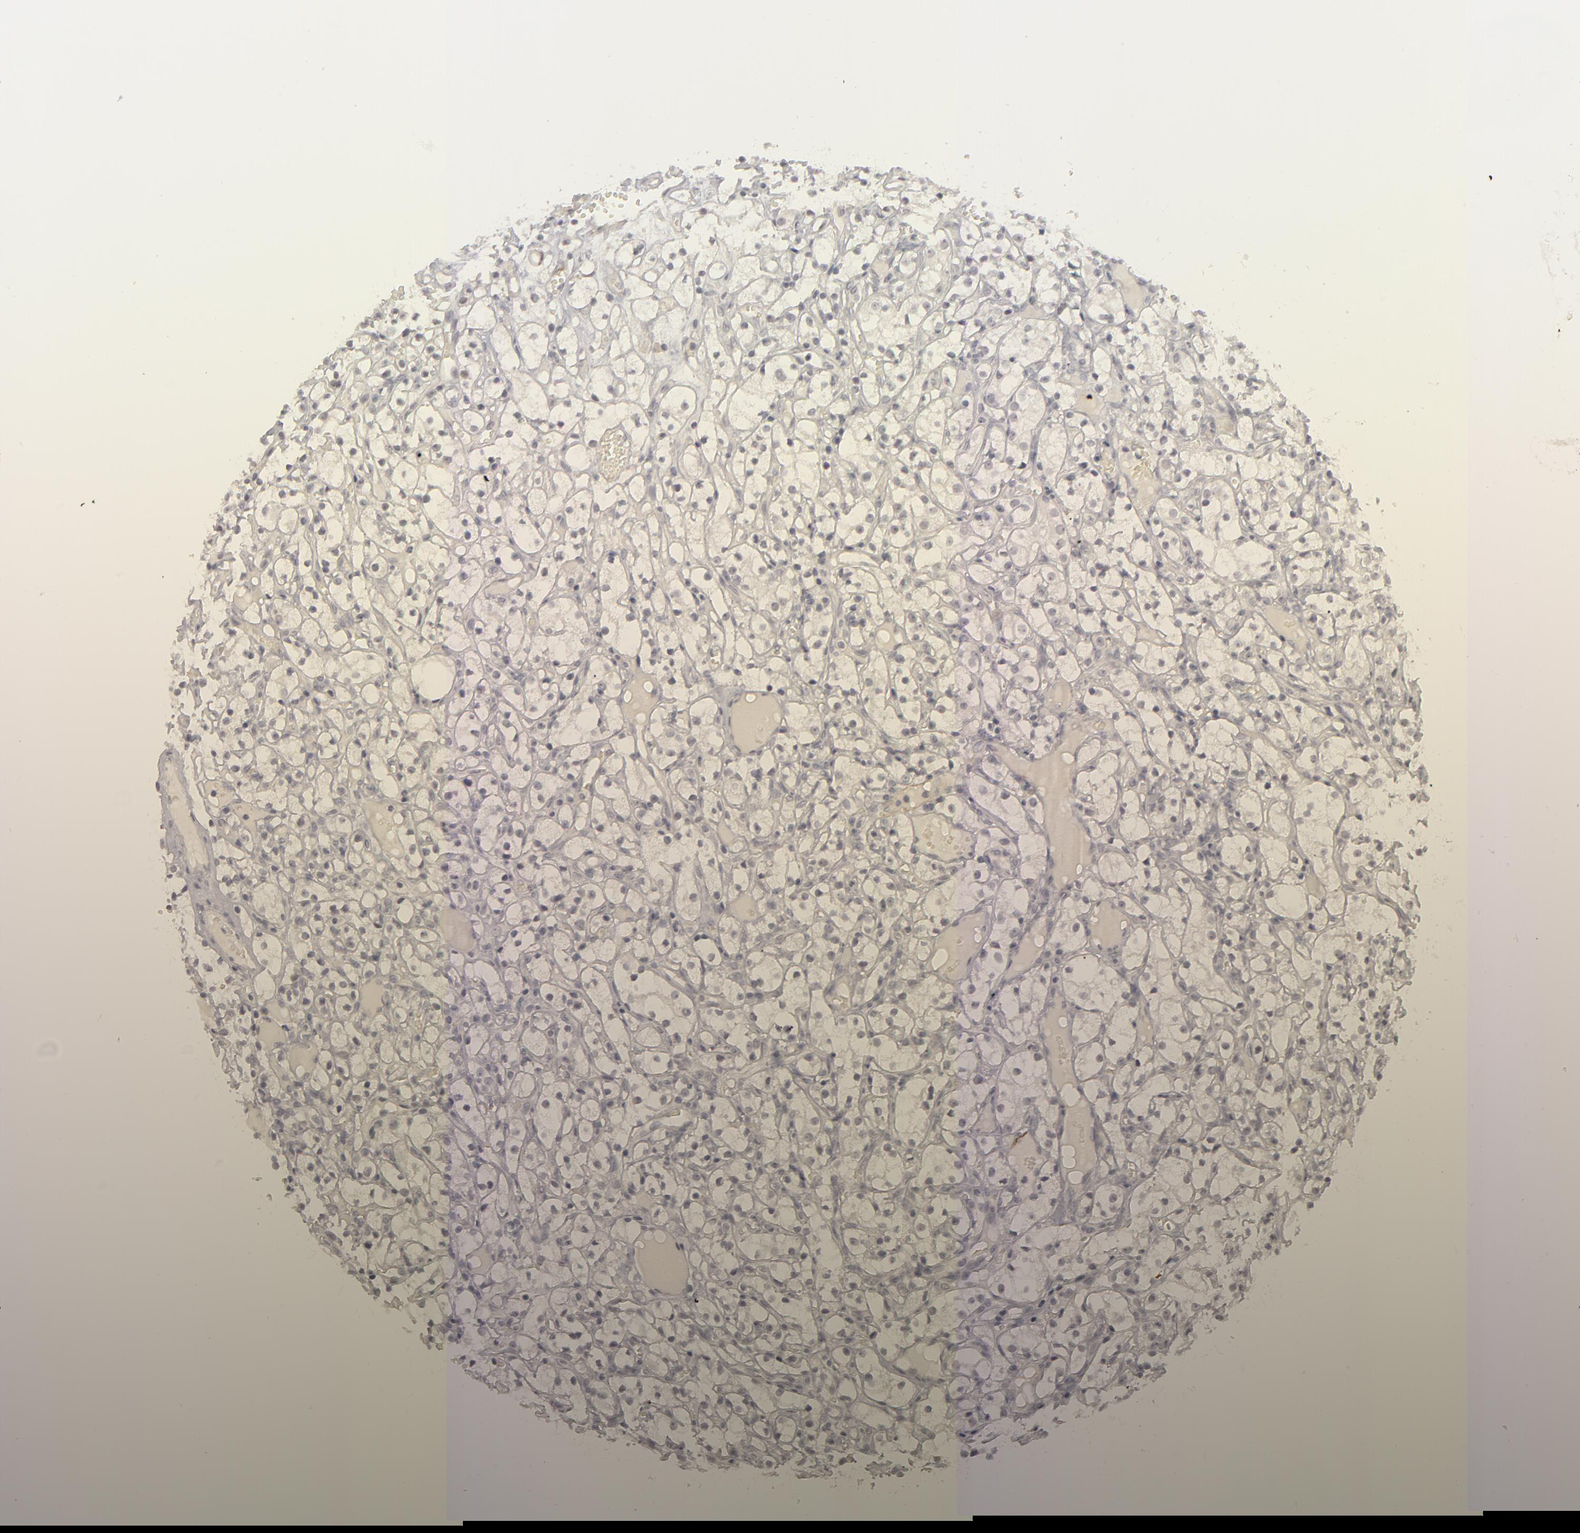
{"staining": {"intensity": "negative", "quantity": "none", "location": "none"}, "tissue": "renal cancer", "cell_type": "Tumor cells", "image_type": "cancer", "snomed": [{"axis": "morphology", "description": "Adenocarcinoma, NOS"}, {"axis": "topography", "description": "Kidney"}], "caption": "Renal cancer (adenocarcinoma) stained for a protein using immunohistochemistry shows no staining tumor cells.", "gene": "KIAA1210", "patient": {"sex": "male", "age": 61}}